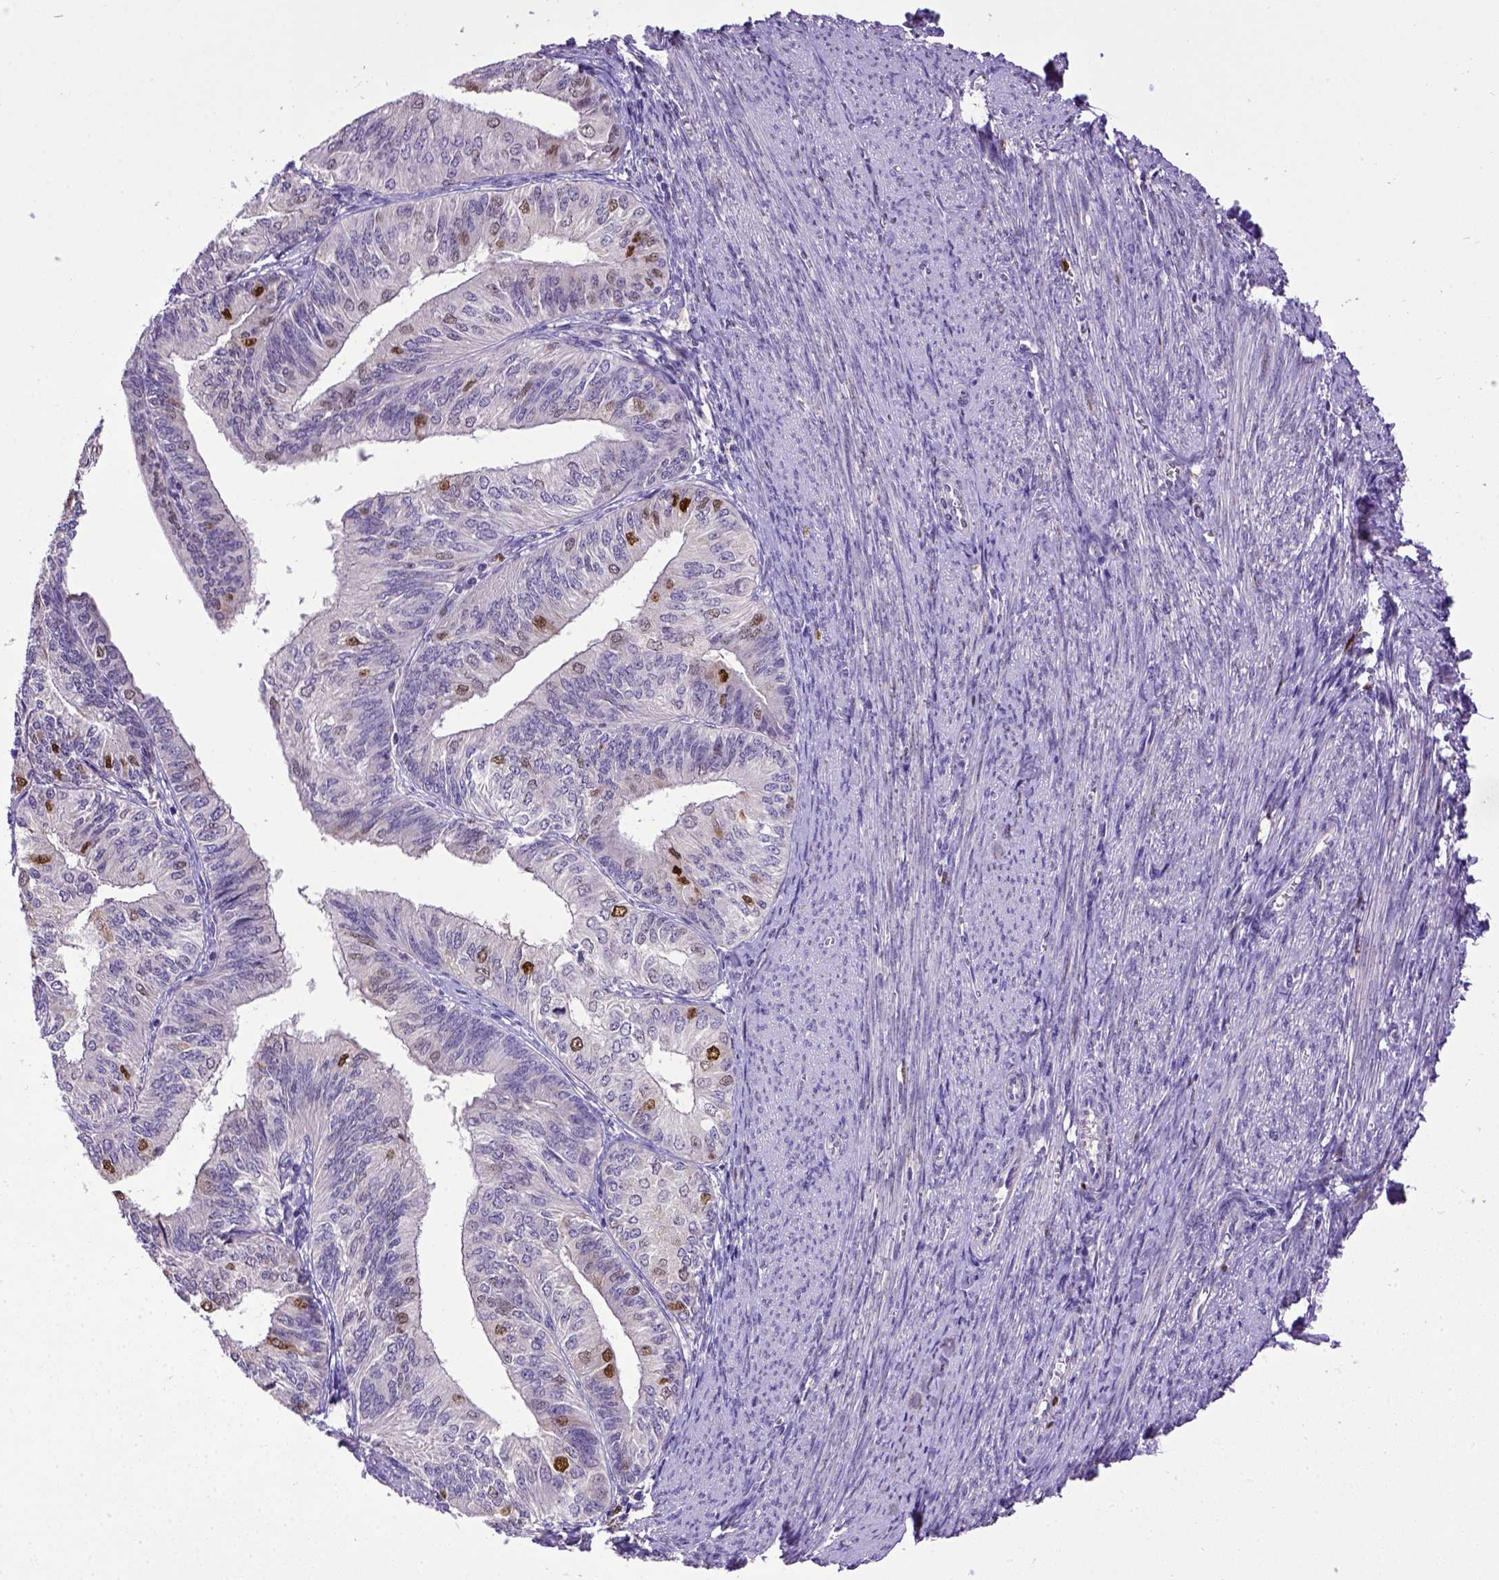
{"staining": {"intensity": "strong", "quantity": "<25%", "location": "nuclear"}, "tissue": "endometrial cancer", "cell_type": "Tumor cells", "image_type": "cancer", "snomed": [{"axis": "morphology", "description": "Adenocarcinoma, NOS"}, {"axis": "topography", "description": "Endometrium"}], "caption": "High-power microscopy captured an immunohistochemistry (IHC) histopathology image of endometrial cancer (adenocarcinoma), revealing strong nuclear positivity in about <25% of tumor cells.", "gene": "CDKN1A", "patient": {"sex": "female", "age": 58}}